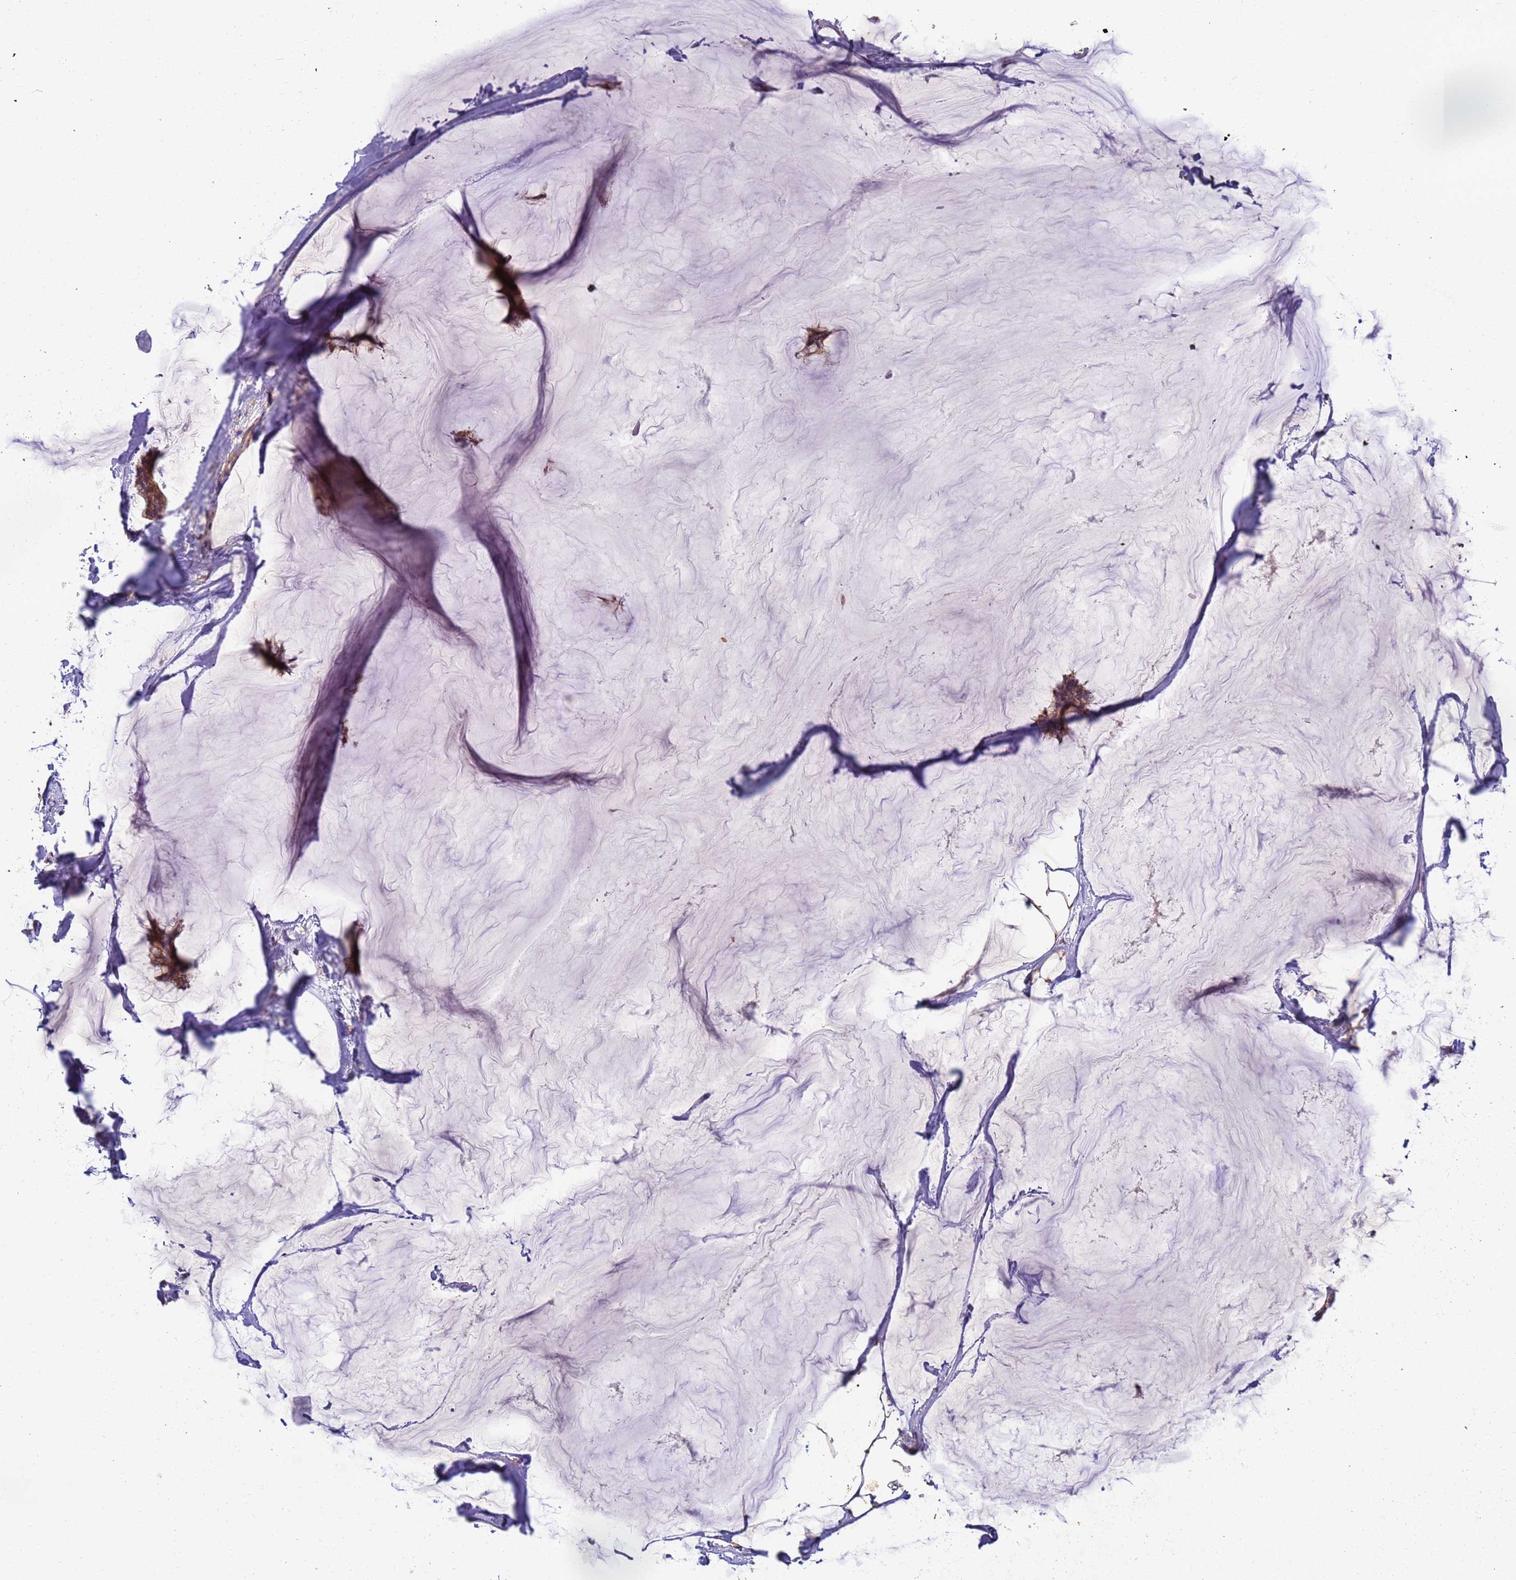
{"staining": {"intensity": "moderate", "quantity": ">75%", "location": "cytoplasmic/membranous"}, "tissue": "breast cancer", "cell_type": "Tumor cells", "image_type": "cancer", "snomed": [{"axis": "morphology", "description": "Duct carcinoma"}, {"axis": "topography", "description": "Breast"}], "caption": "Tumor cells reveal moderate cytoplasmic/membranous expression in about >75% of cells in breast invasive ductal carcinoma.", "gene": "RAPGEF3", "patient": {"sex": "female", "age": 93}}